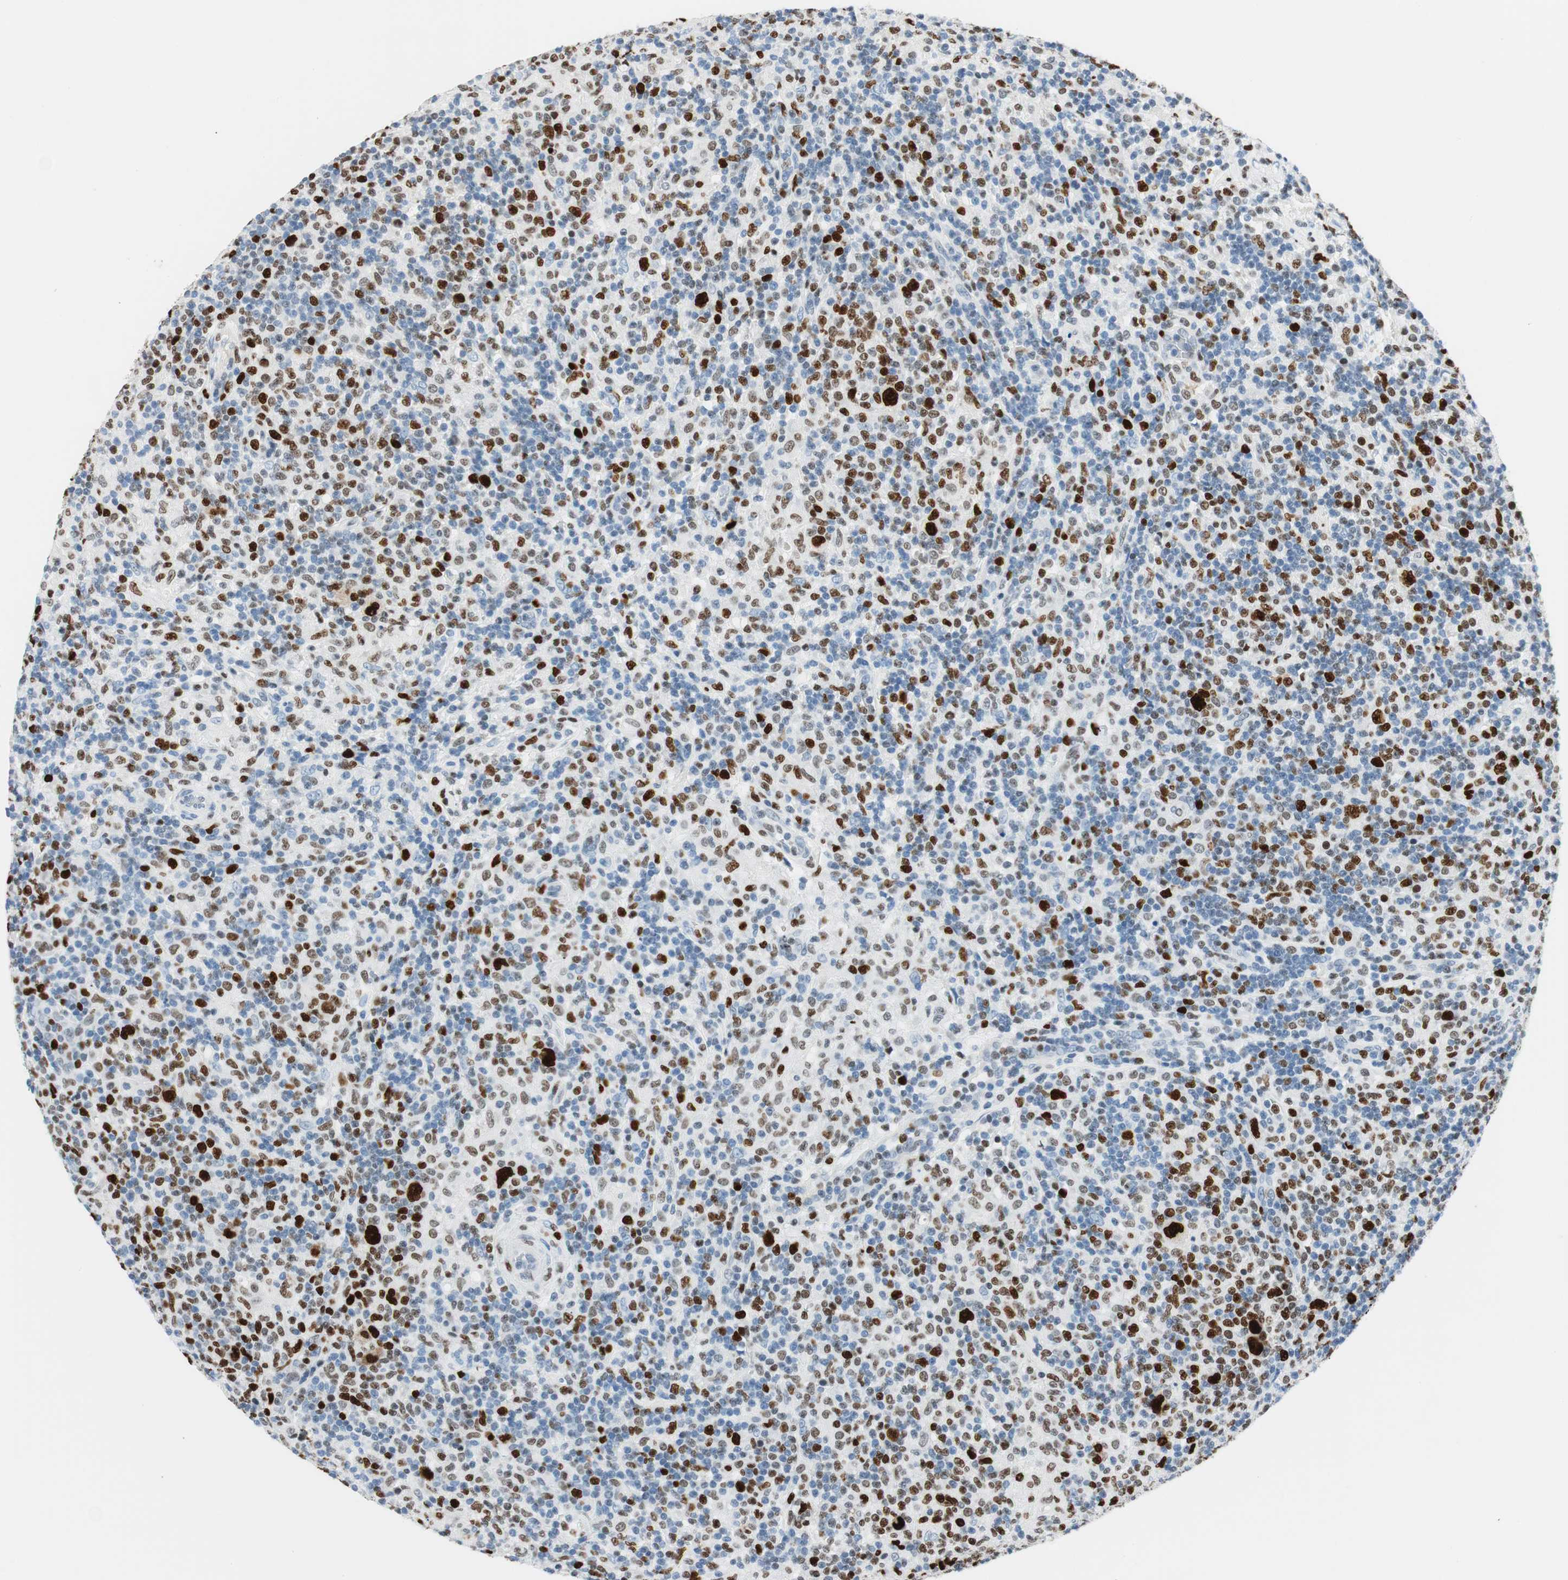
{"staining": {"intensity": "strong", "quantity": ">75%", "location": "nuclear"}, "tissue": "lymphoma", "cell_type": "Tumor cells", "image_type": "cancer", "snomed": [{"axis": "morphology", "description": "Hodgkin's disease, NOS"}, {"axis": "topography", "description": "Lymph node"}], "caption": "Immunohistochemical staining of human lymphoma shows high levels of strong nuclear positivity in about >75% of tumor cells.", "gene": "EZH2", "patient": {"sex": "male", "age": 70}}